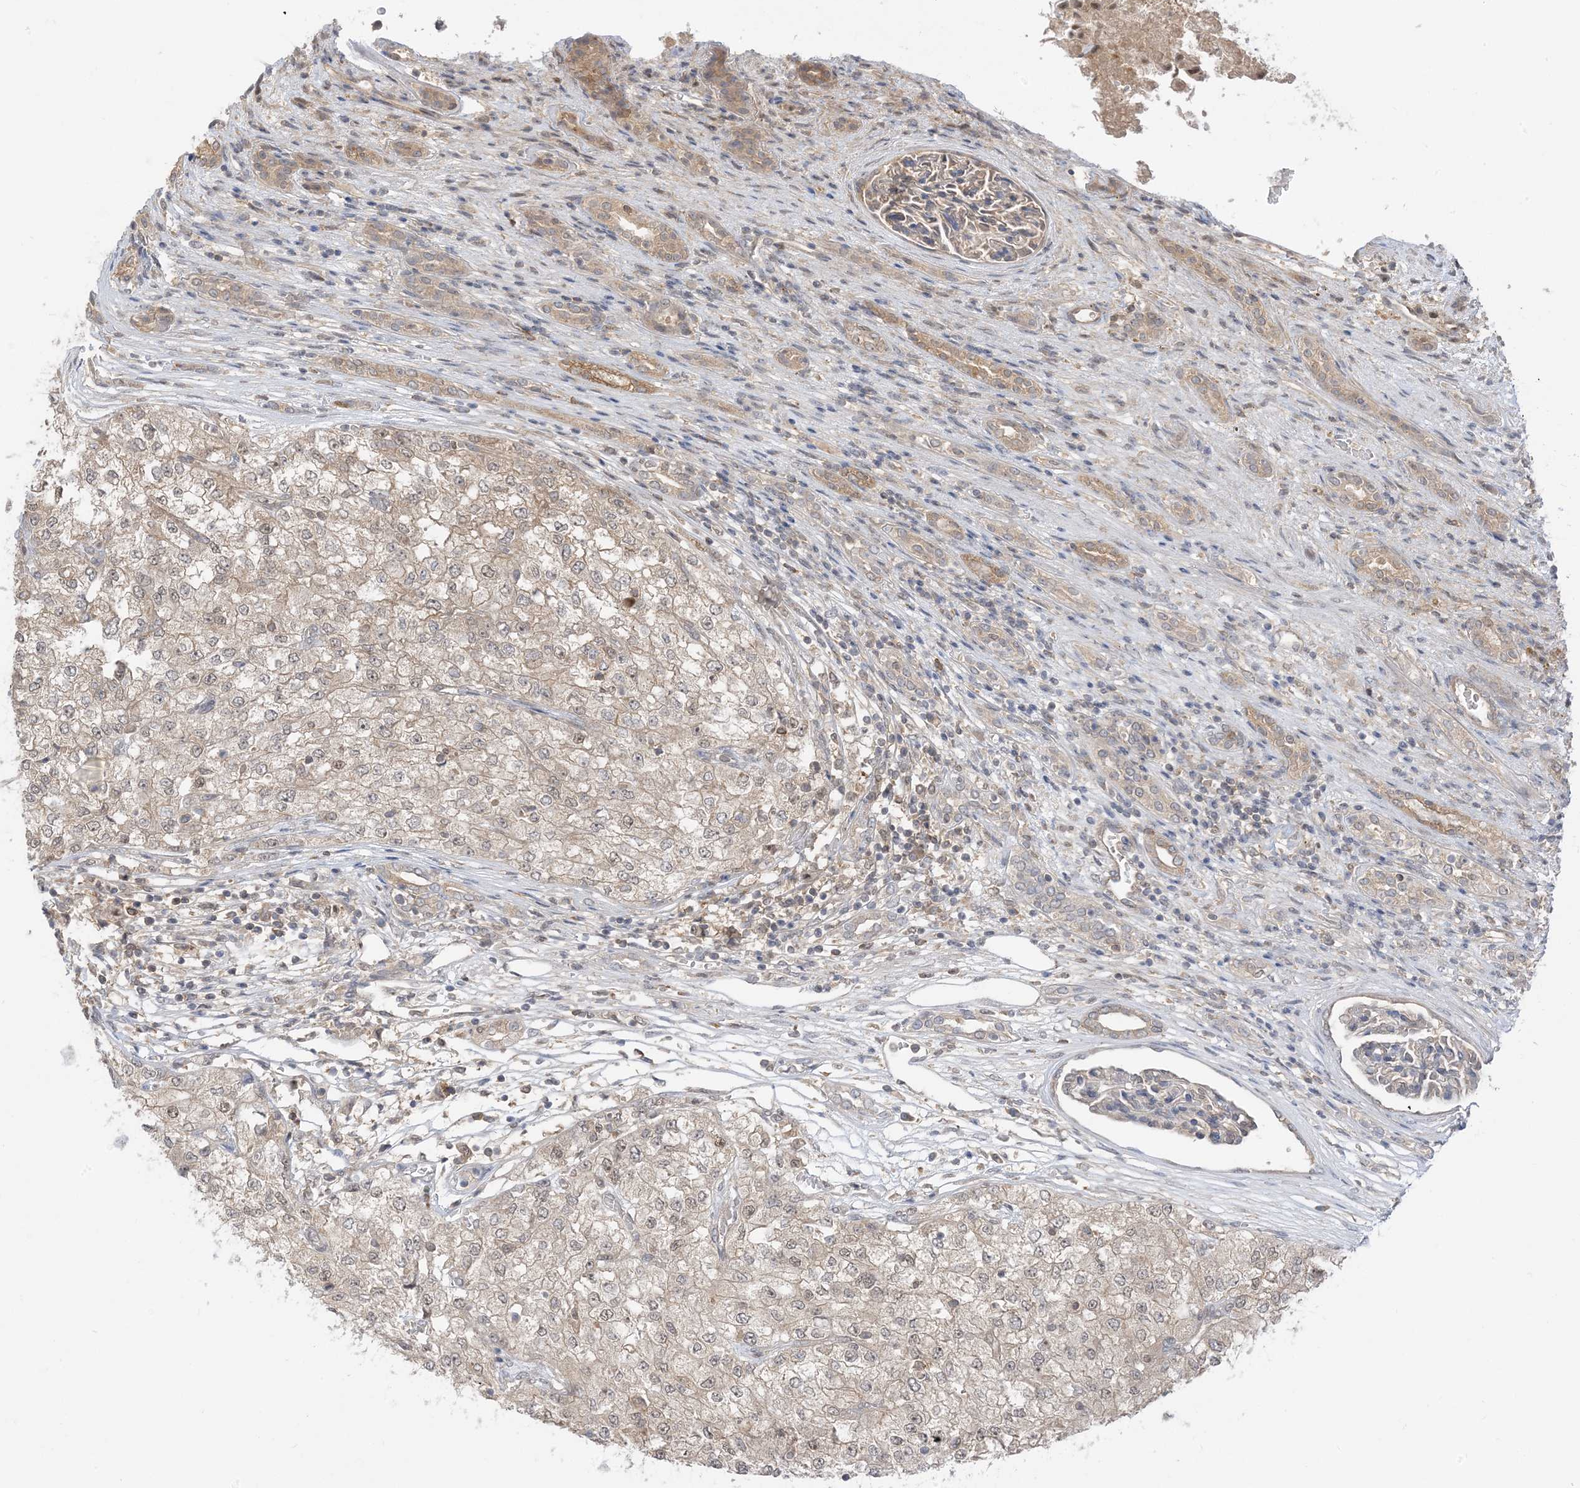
{"staining": {"intensity": "weak", "quantity": "<25%", "location": "cytoplasmic/membranous"}, "tissue": "renal cancer", "cell_type": "Tumor cells", "image_type": "cancer", "snomed": [{"axis": "morphology", "description": "Adenocarcinoma, NOS"}, {"axis": "topography", "description": "Kidney"}], "caption": "This is an immunohistochemistry micrograph of human renal adenocarcinoma. There is no staining in tumor cells.", "gene": "WDR26", "patient": {"sex": "female", "age": 54}}